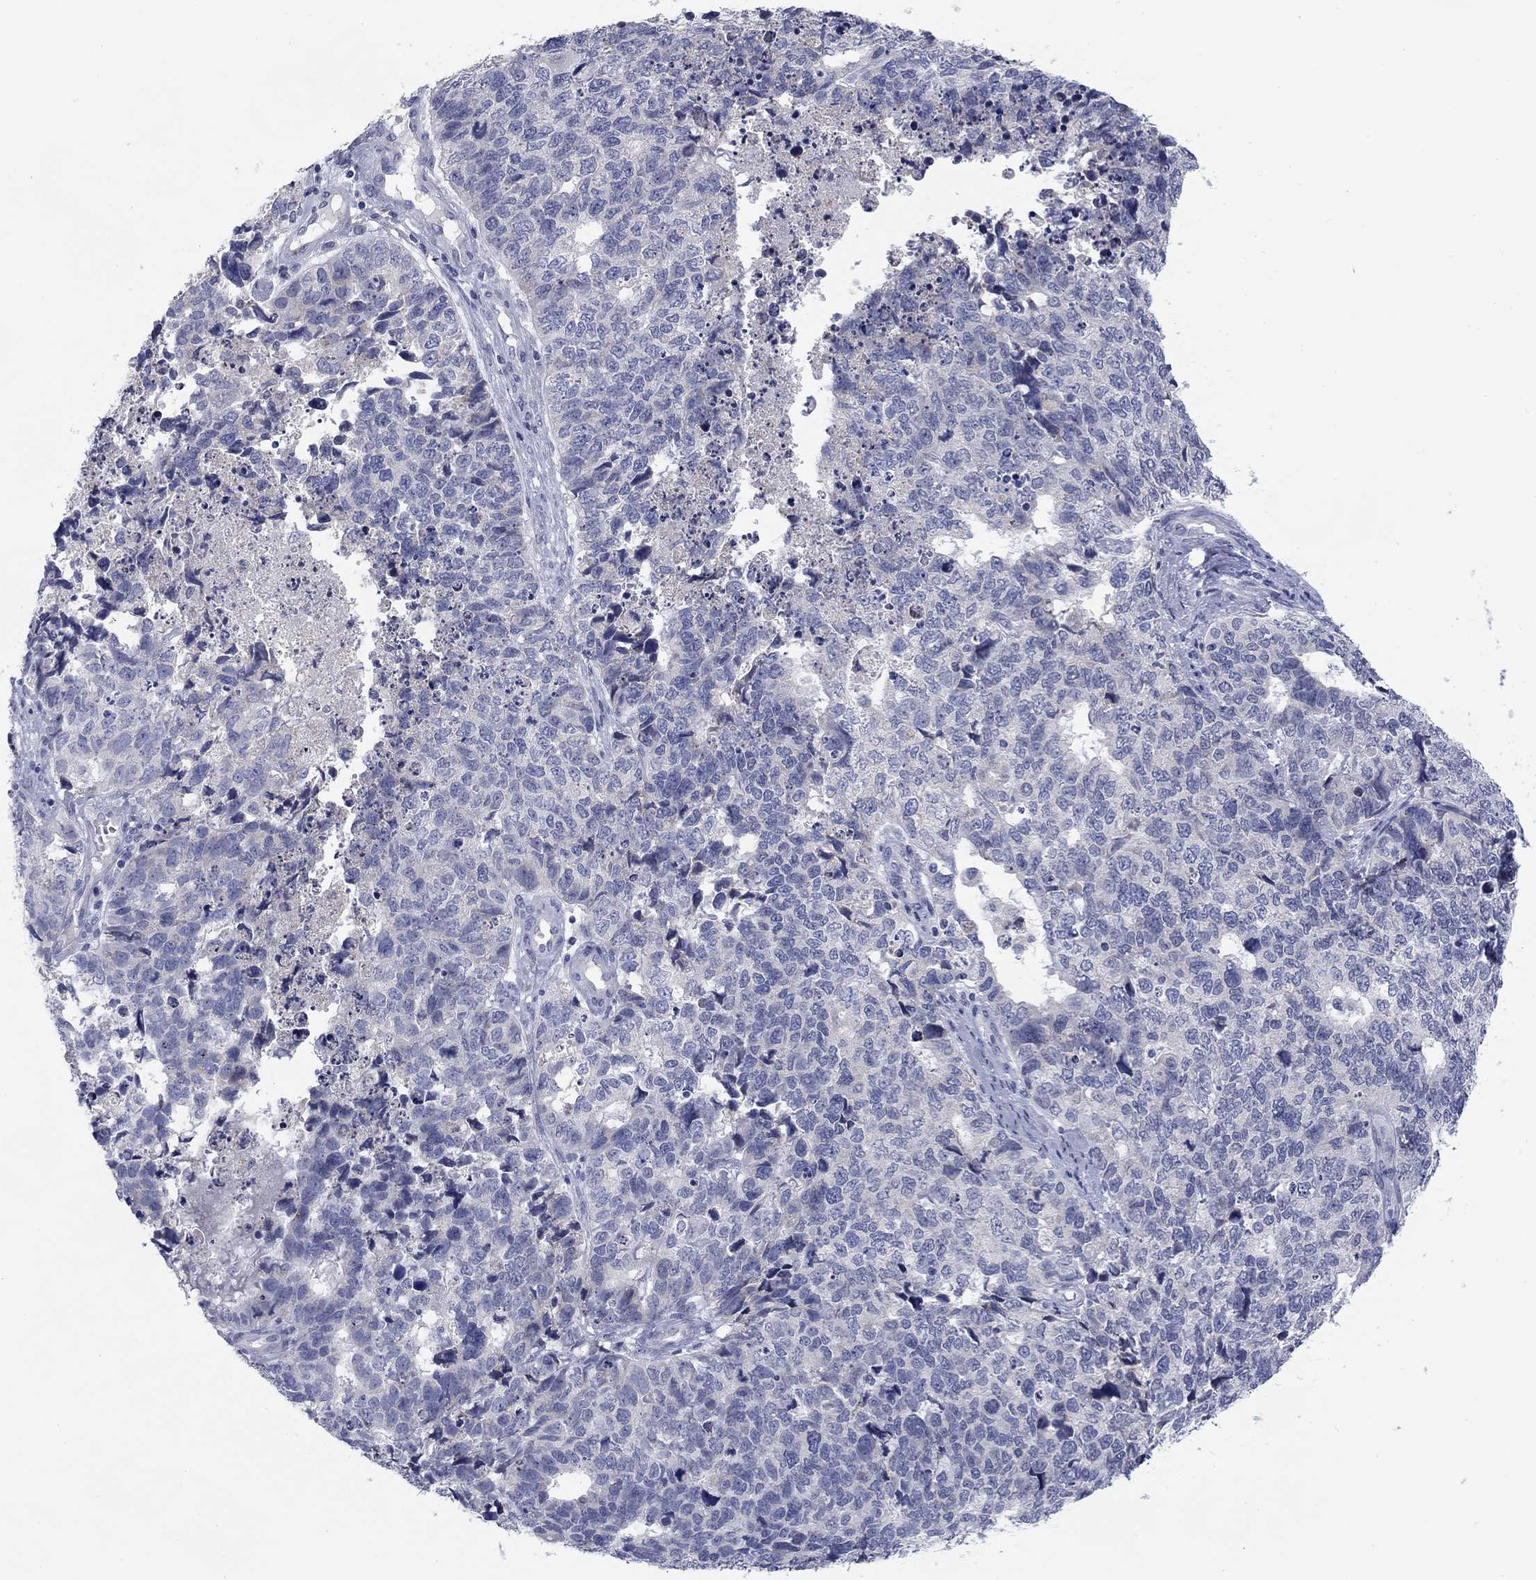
{"staining": {"intensity": "negative", "quantity": "none", "location": "none"}, "tissue": "cervical cancer", "cell_type": "Tumor cells", "image_type": "cancer", "snomed": [{"axis": "morphology", "description": "Squamous cell carcinoma, NOS"}, {"axis": "topography", "description": "Cervix"}], "caption": "This is an immunohistochemistry (IHC) micrograph of human cervical cancer (squamous cell carcinoma). There is no staining in tumor cells.", "gene": "CALB1", "patient": {"sex": "female", "age": 63}}